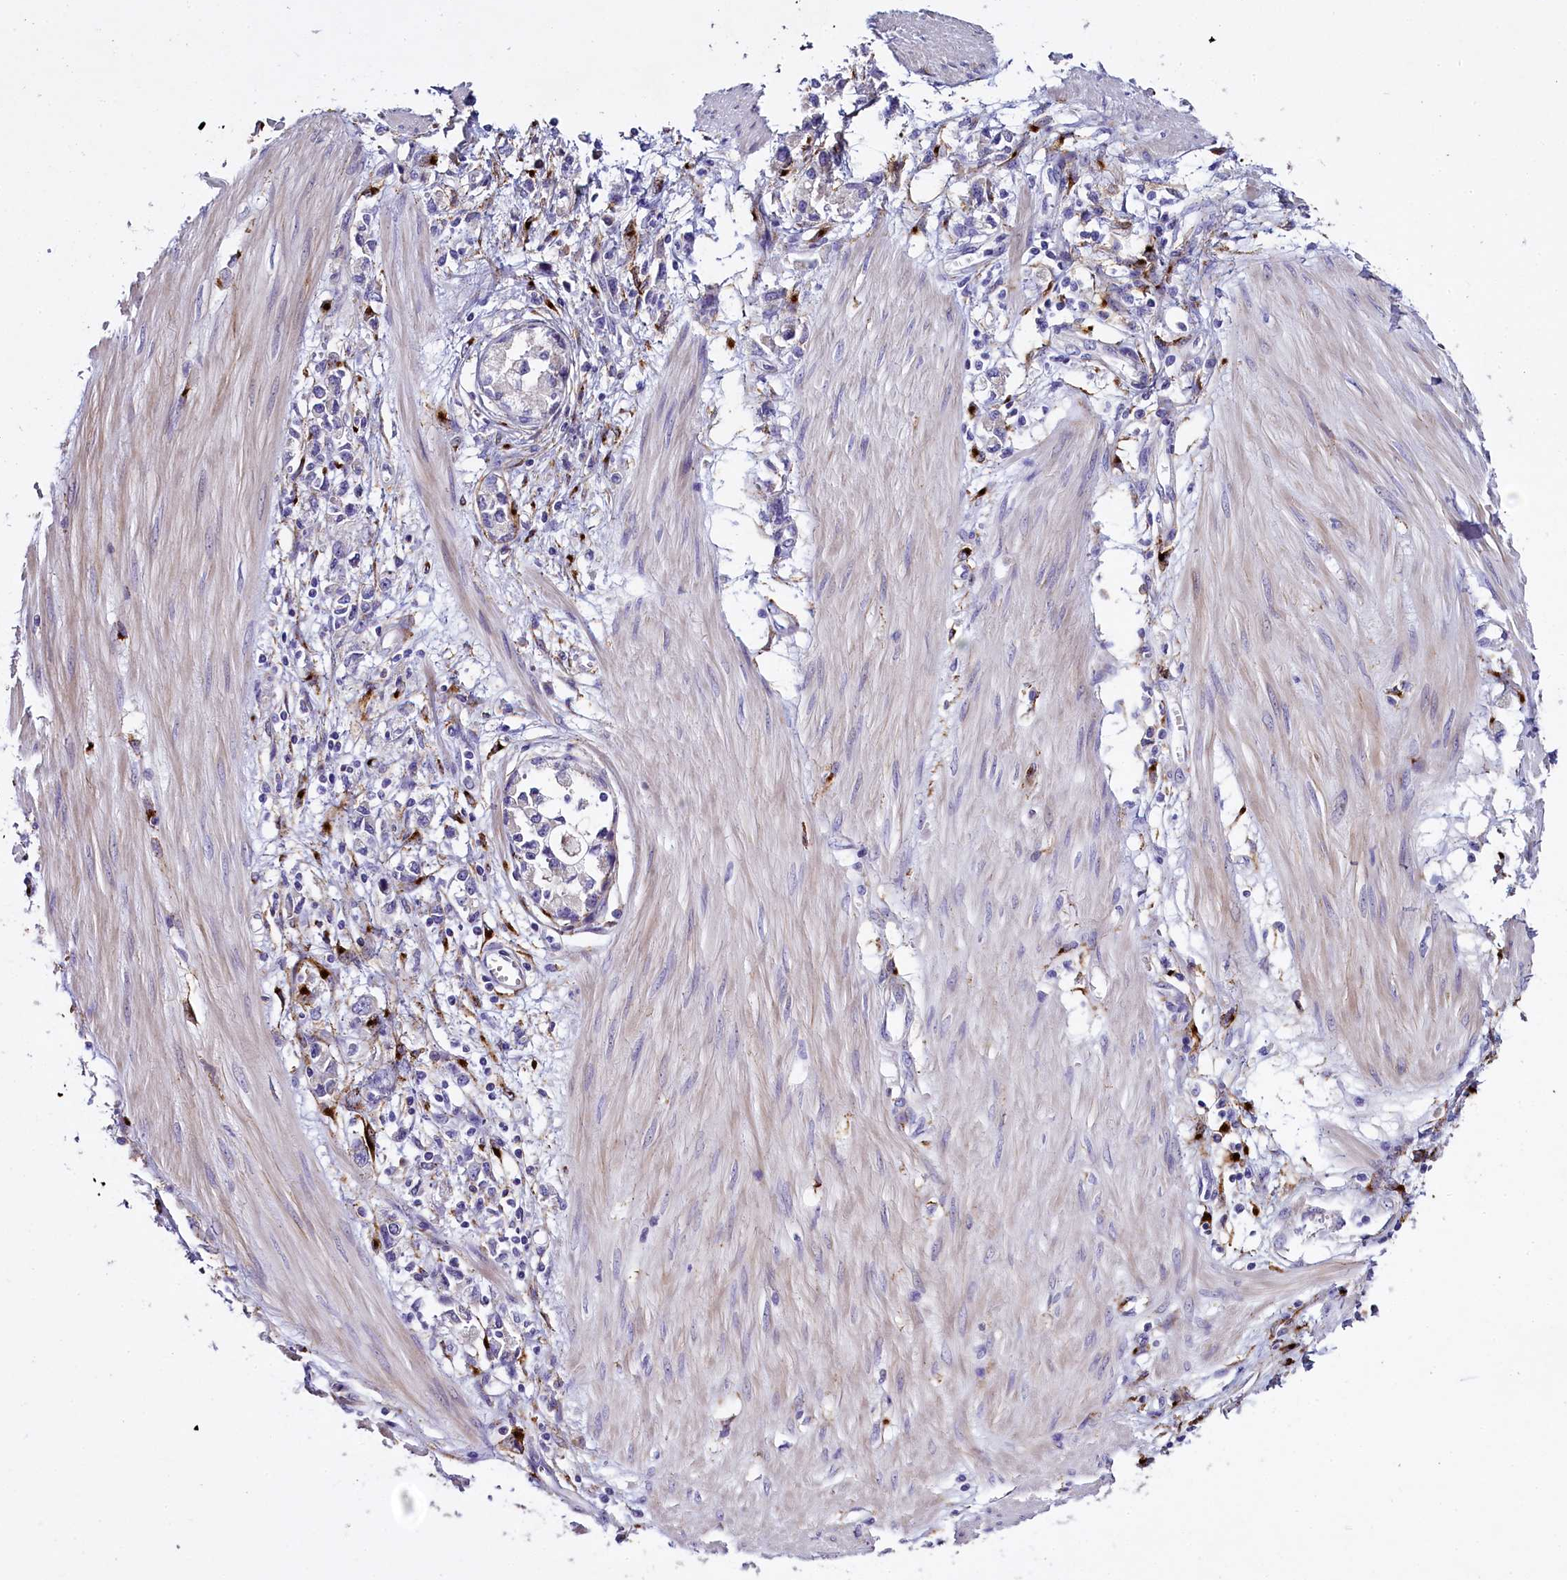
{"staining": {"intensity": "negative", "quantity": "none", "location": "none"}, "tissue": "stomach cancer", "cell_type": "Tumor cells", "image_type": "cancer", "snomed": [{"axis": "morphology", "description": "Adenocarcinoma, NOS"}, {"axis": "topography", "description": "Stomach"}], "caption": "Immunohistochemistry (IHC) of human stomach adenocarcinoma displays no expression in tumor cells. Nuclei are stained in blue.", "gene": "MRC2", "patient": {"sex": "female", "age": 76}}